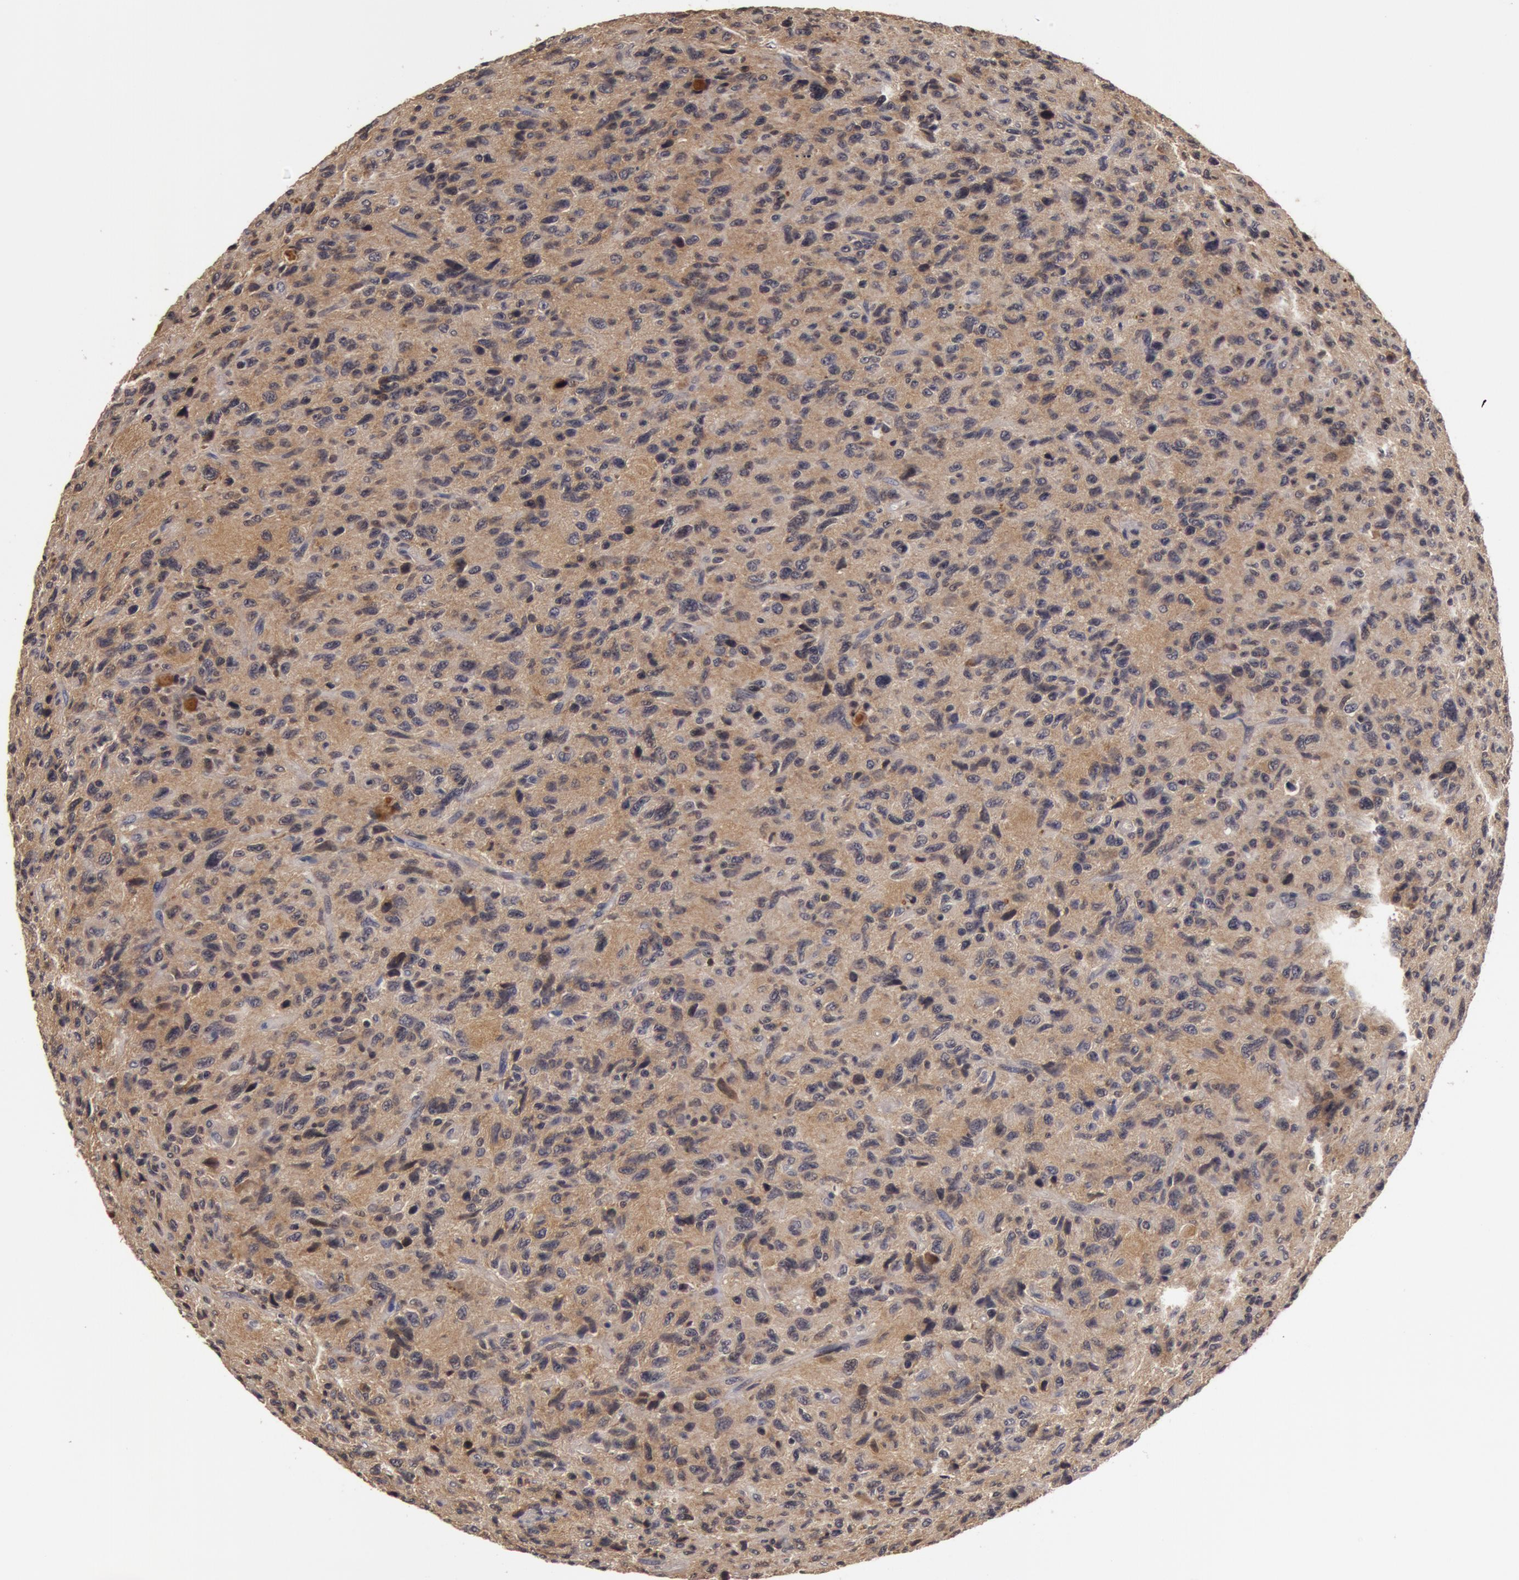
{"staining": {"intensity": "moderate", "quantity": ">75%", "location": "cytoplasmic/membranous"}, "tissue": "glioma", "cell_type": "Tumor cells", "image_type": "cancer", "snomed": [{"axis": "morphology", "description": "Glioma, malignant, High grade"}, {"axis": "topography", "description": "Brain"}], "caption": "Protein staining of glioma tissue displays moderate cytoplasmic/membranous expression in about >75% of tumor cells. The staining was performed using DAB (3,3'-diaminobenzidine) to visualize the protein expression in brown, while the nuclei were stained in blue with hematoxylin (Magnification: 20x).", "gene": "BCHE", "patient": {"sex": "female", "age": 60}}